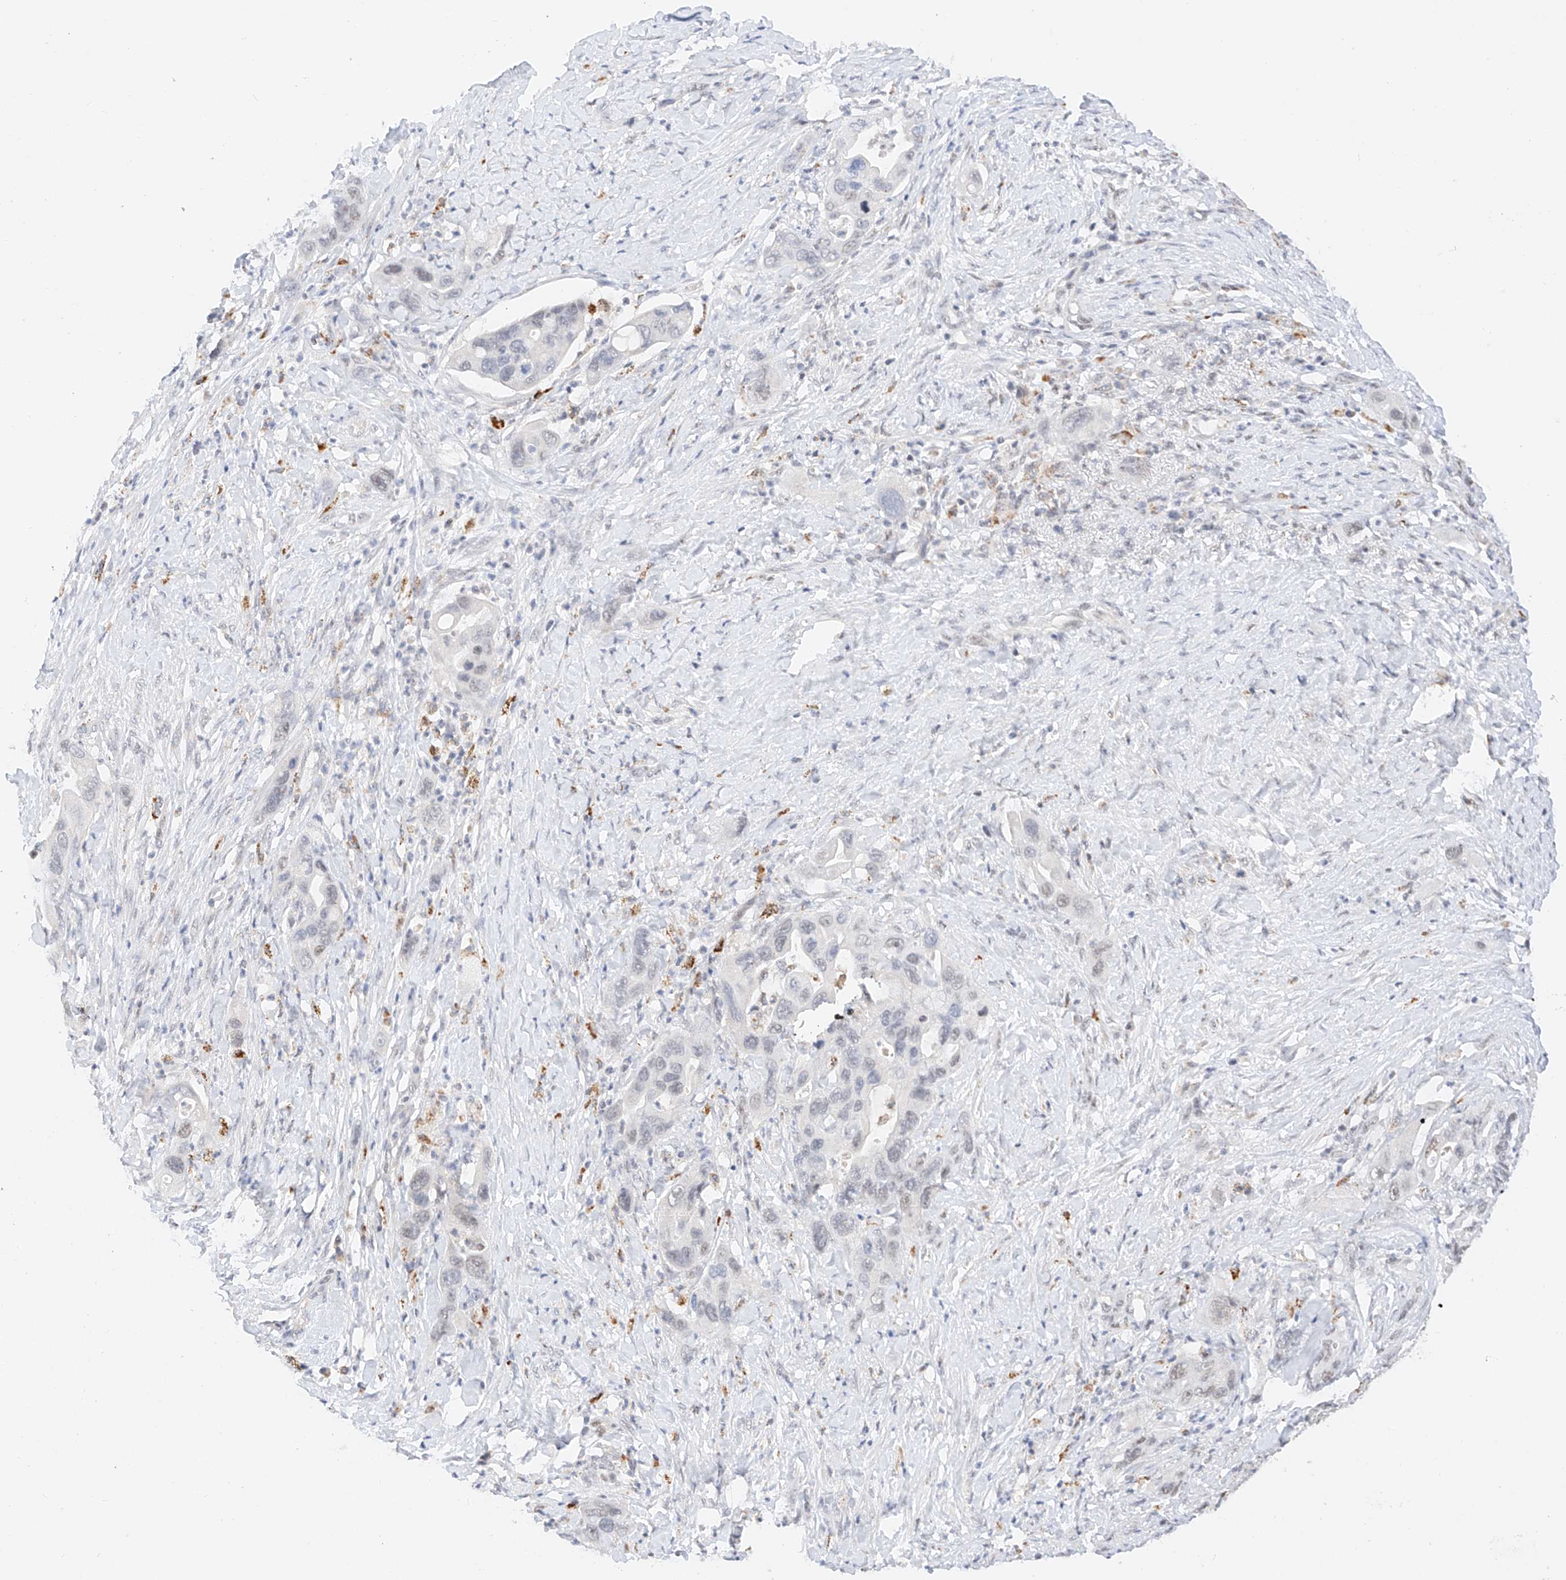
{"staining": {"intensity": "negative", "quantity": "none", "location": "none"}, "tissue": "pancreatic cancer", "cell_type": "Tumor cells", "image_type": "cancer", "snomed": [{"axis": "morphology", "description": "Adenocarcinoma, NOS"}, {"axis": "topography", "description": "Pancreas"}], "caption": "A high-resolution image shows IHC staining of pancreatic cancer, which shows no significant expression in tumor cells.", "gene": "NRF1", "patient": {"sex": "female", "age": 71}}